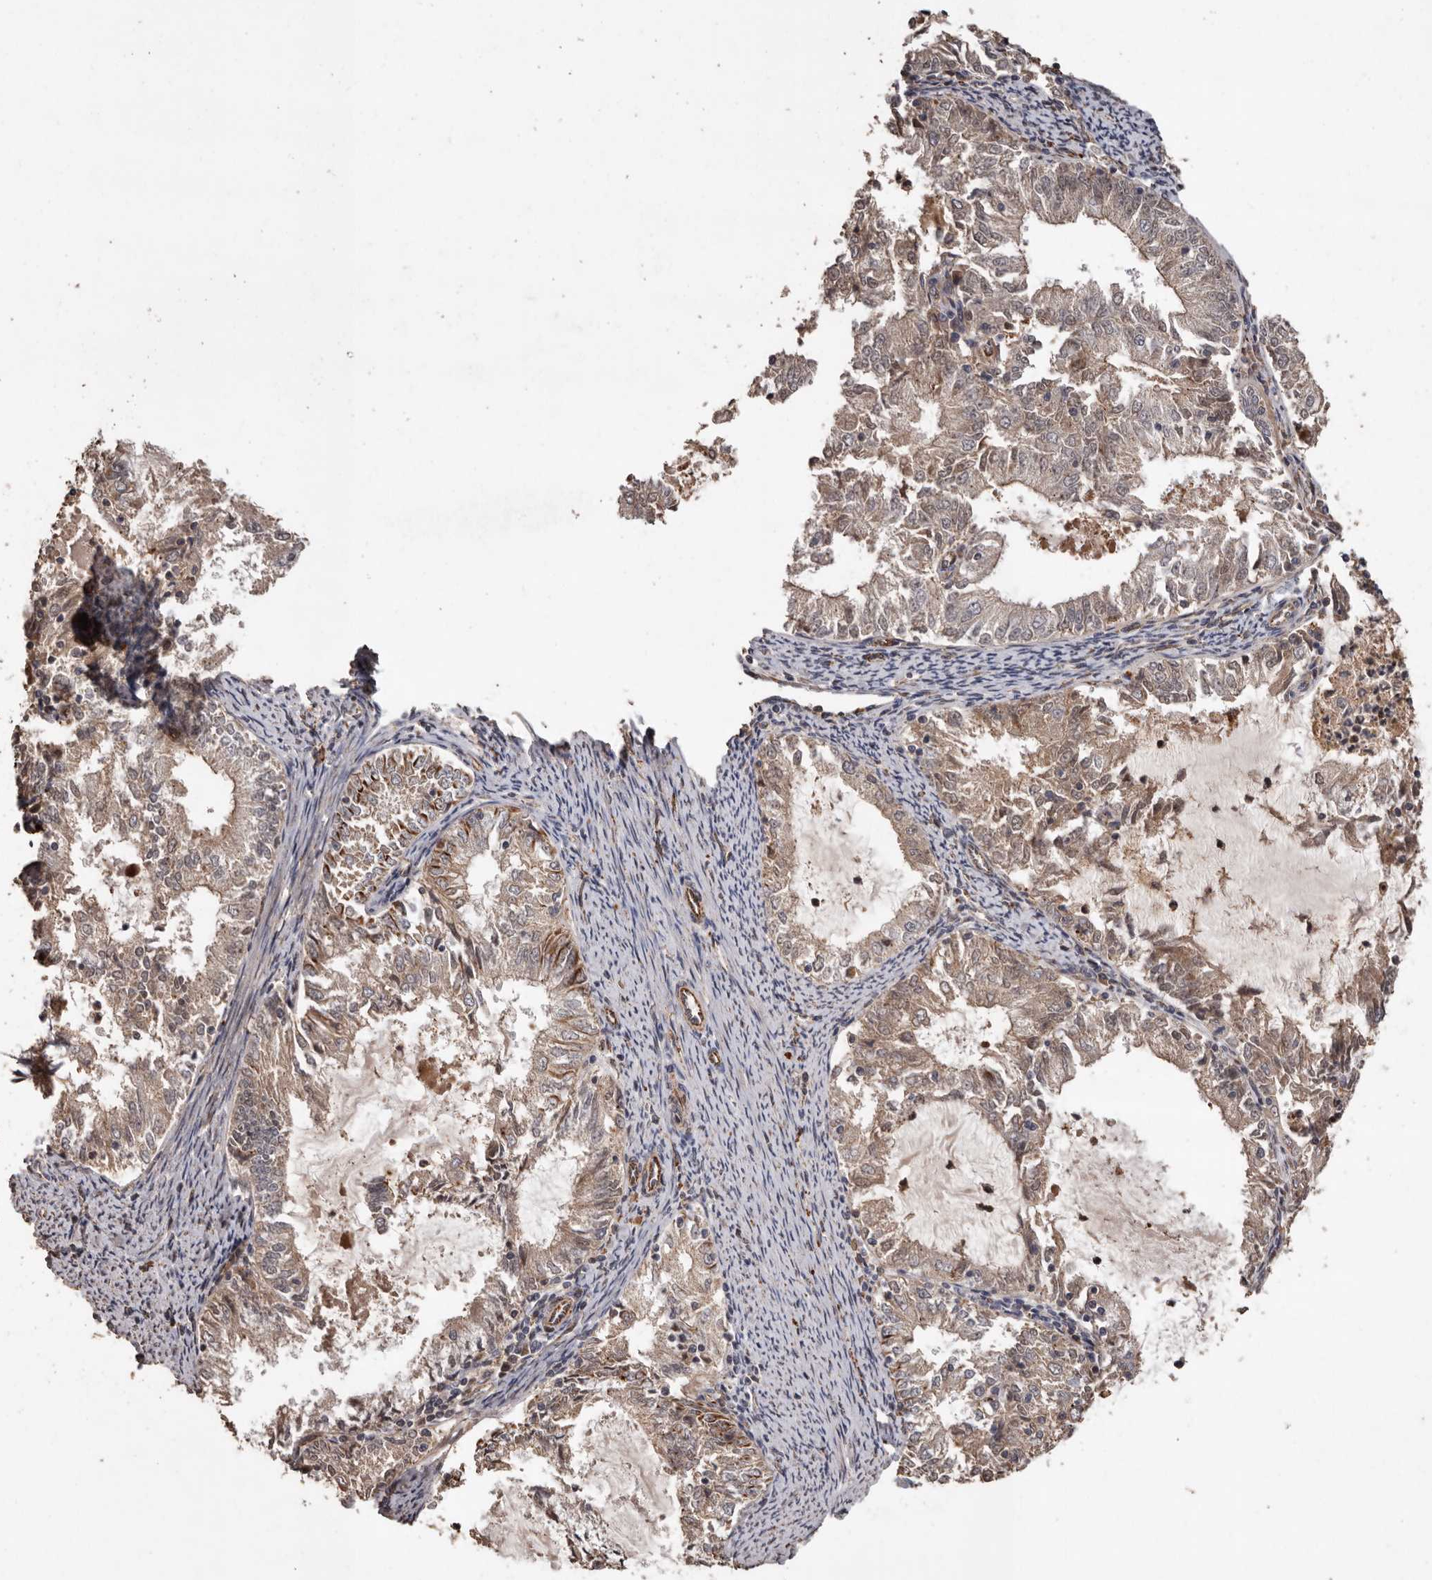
{"staining": {"intensity": "moderate", "quantity": ">75%", "location": "cytoplasmic/membranous,nuclear"}, "tissue": "endometrial cancer", "cell_type": "Tumor cells", "image_type": "cancer", "snomed": [{"axis": "morphology", "description": "Adenocarcinoma, NOS"}, {"axis": "topography", "description": "Endometrium"}], "caption": "Immunohistochemical staining of human endometrial adenocarcinoma shows moderate cytoplasmic/membranous and nuclear protein staining in about >75% of tumor cells.", "gene": "BRAT1", "patient": {"sex": "female", "age": 57}}